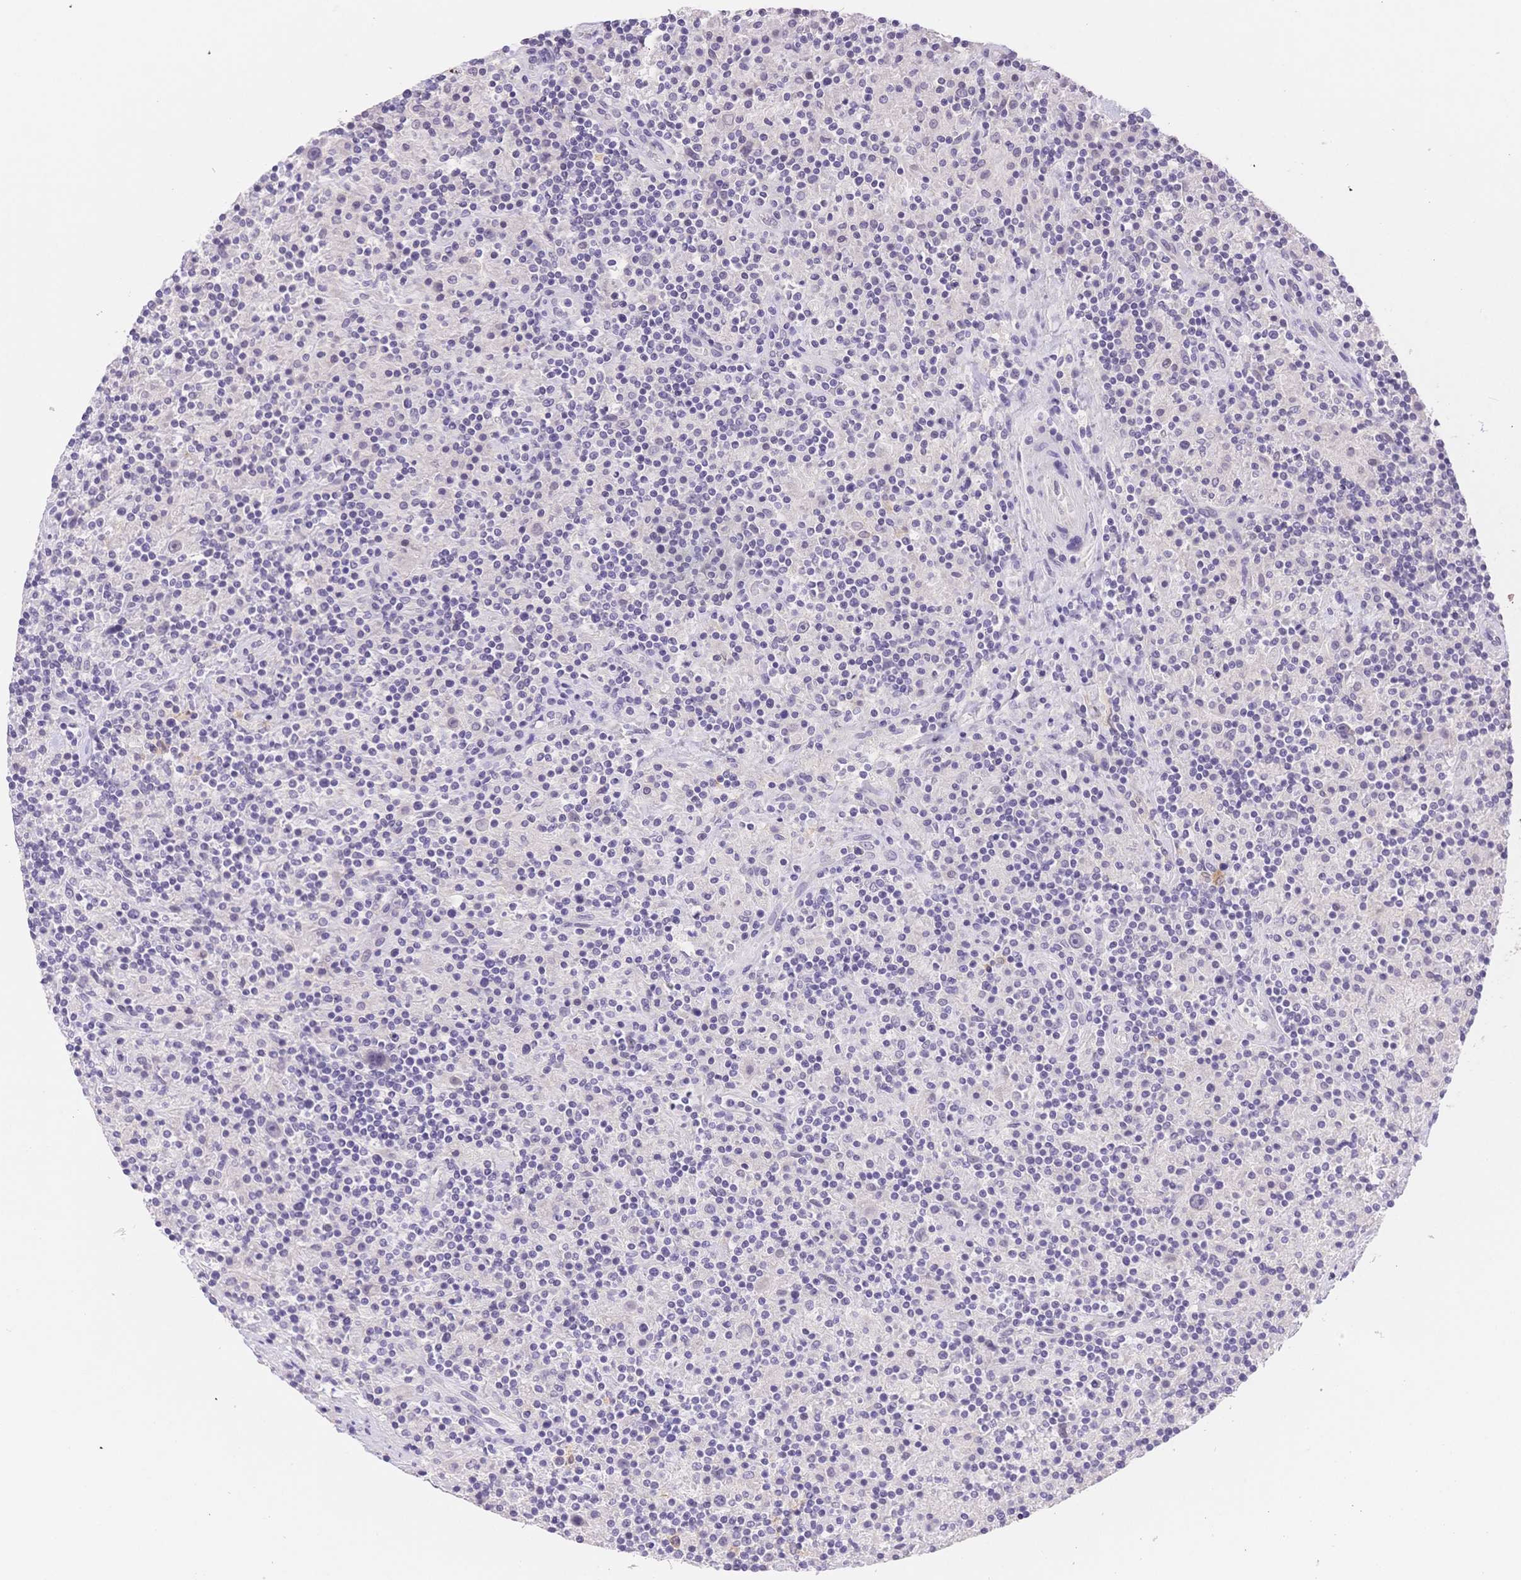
{"staining": {"intensity": "negative", "quantity": "none", "location": "none"}, "tissue": "lymphoma", "cell_type": "Tumor cells", "image_type": "cancer", "snomed": [{"axis": "morphology", "description": "Hodgkin's disease, NOS"}, {"axis": "topography", "description": "Lymph node"}], "caption": "A micrograph of Hodgkin's disease stained for a protein demonstrates no brown staining in tumor cells. The staining was performed using DAB (3,3'-diaminobenzidine) to visualize the protein expression in brown, while the nuclei were stained in blue with hematoxylin (Magnification: 20x).", "gene": "MYOM1", "patient": {"sex": "male", "age": 70}}